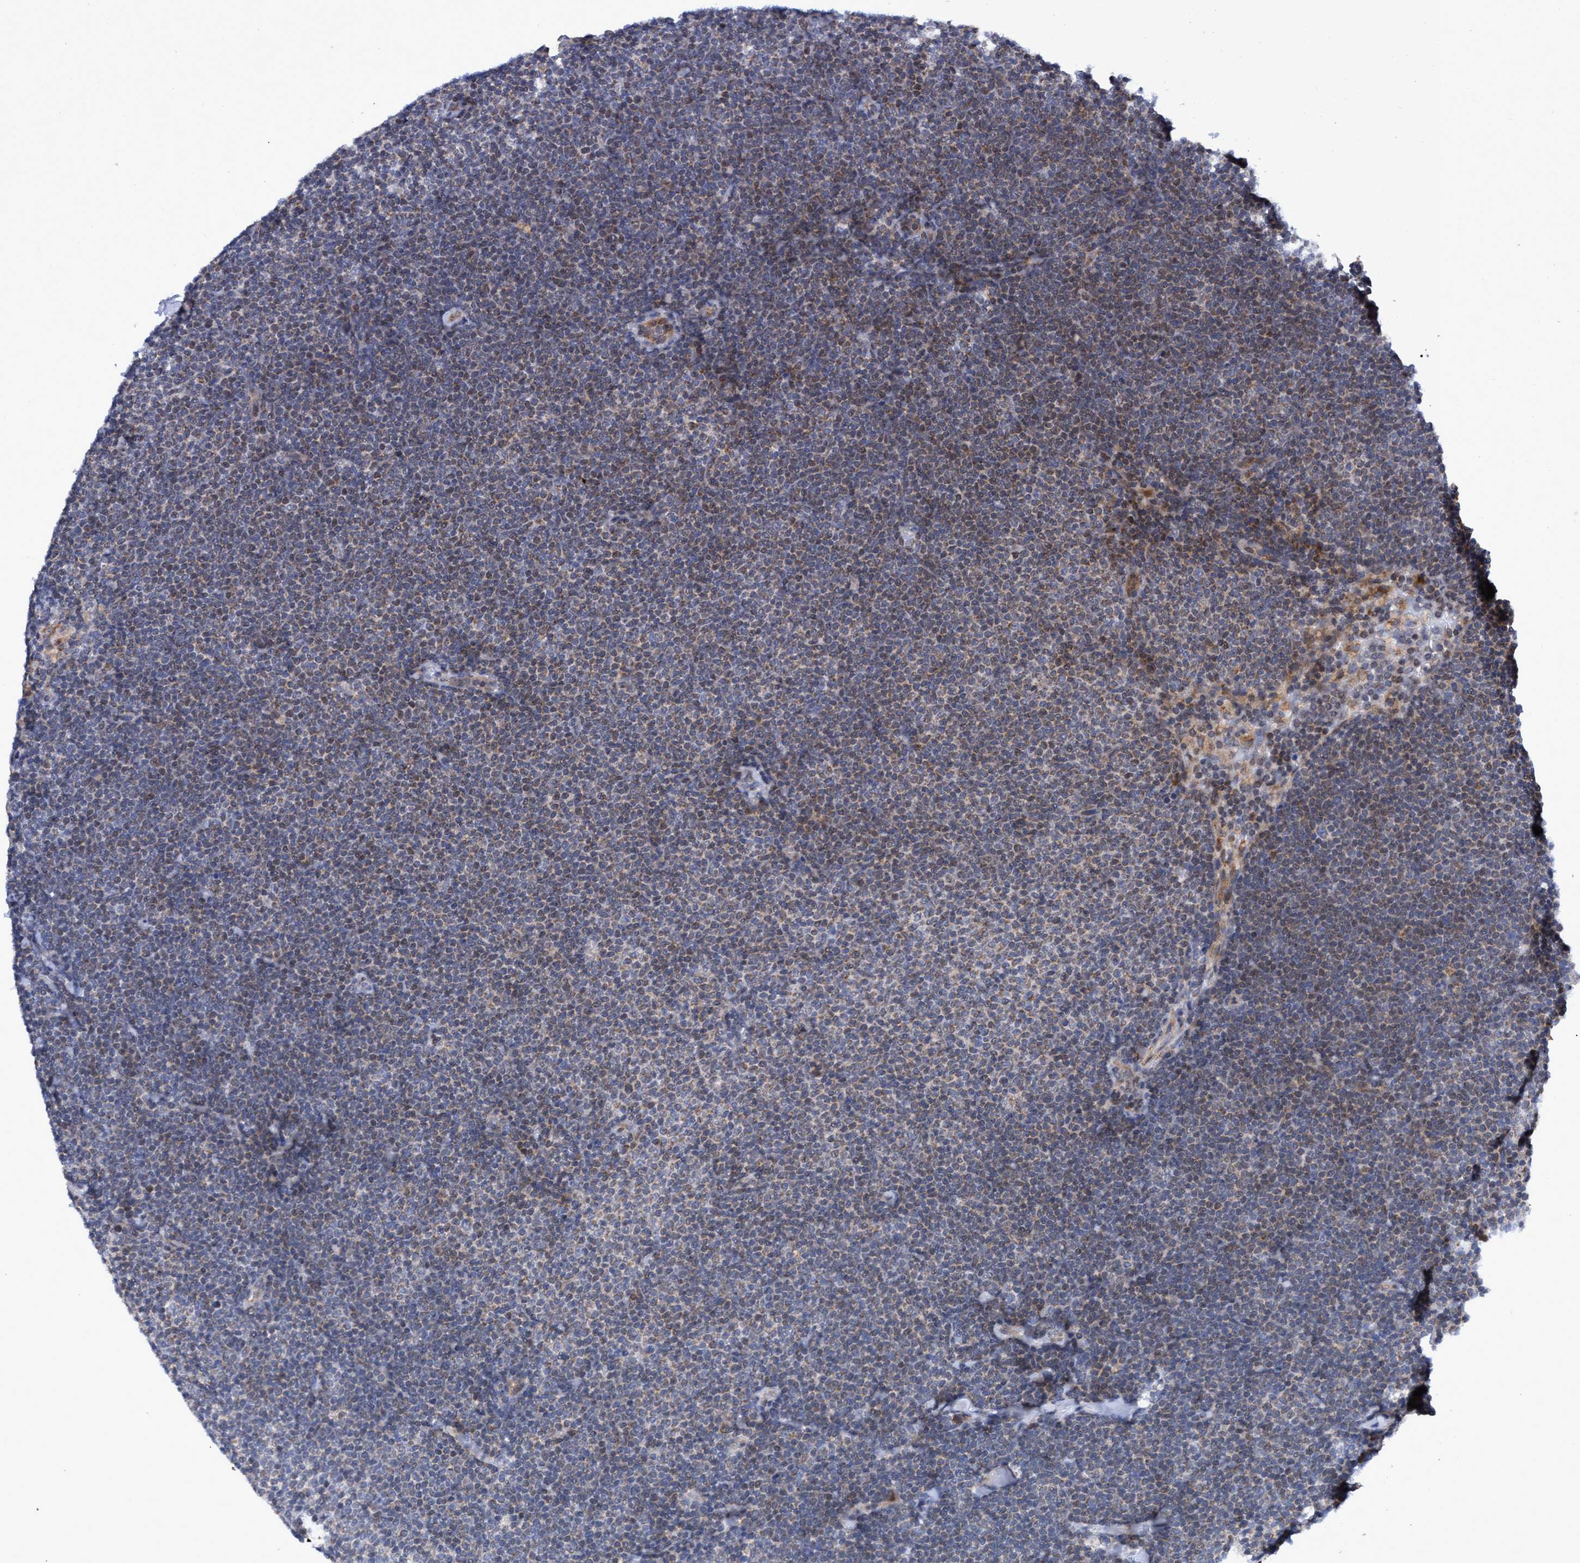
{"staining": {"intensity": "weak", "quantity": "25%-75%", "location": "cytoplasmic/membranous"}, "tissue": "lymphoma", "cell_type": "Tumor cells", "image_type": "cancer", "snomed": [{"axis": "morphology", "description": "Malignant lymphoma, non-Hodgkin's type, Low grade"}, {"axis": "topography", "description": "Lymph node"}], "caption": "A brown stain shows weak cytoplasmic/membranous positivity of a protein in lymphoma tumor cells.", "gene": "NAT16", "patient": {"sex": "female", "age": 53}}